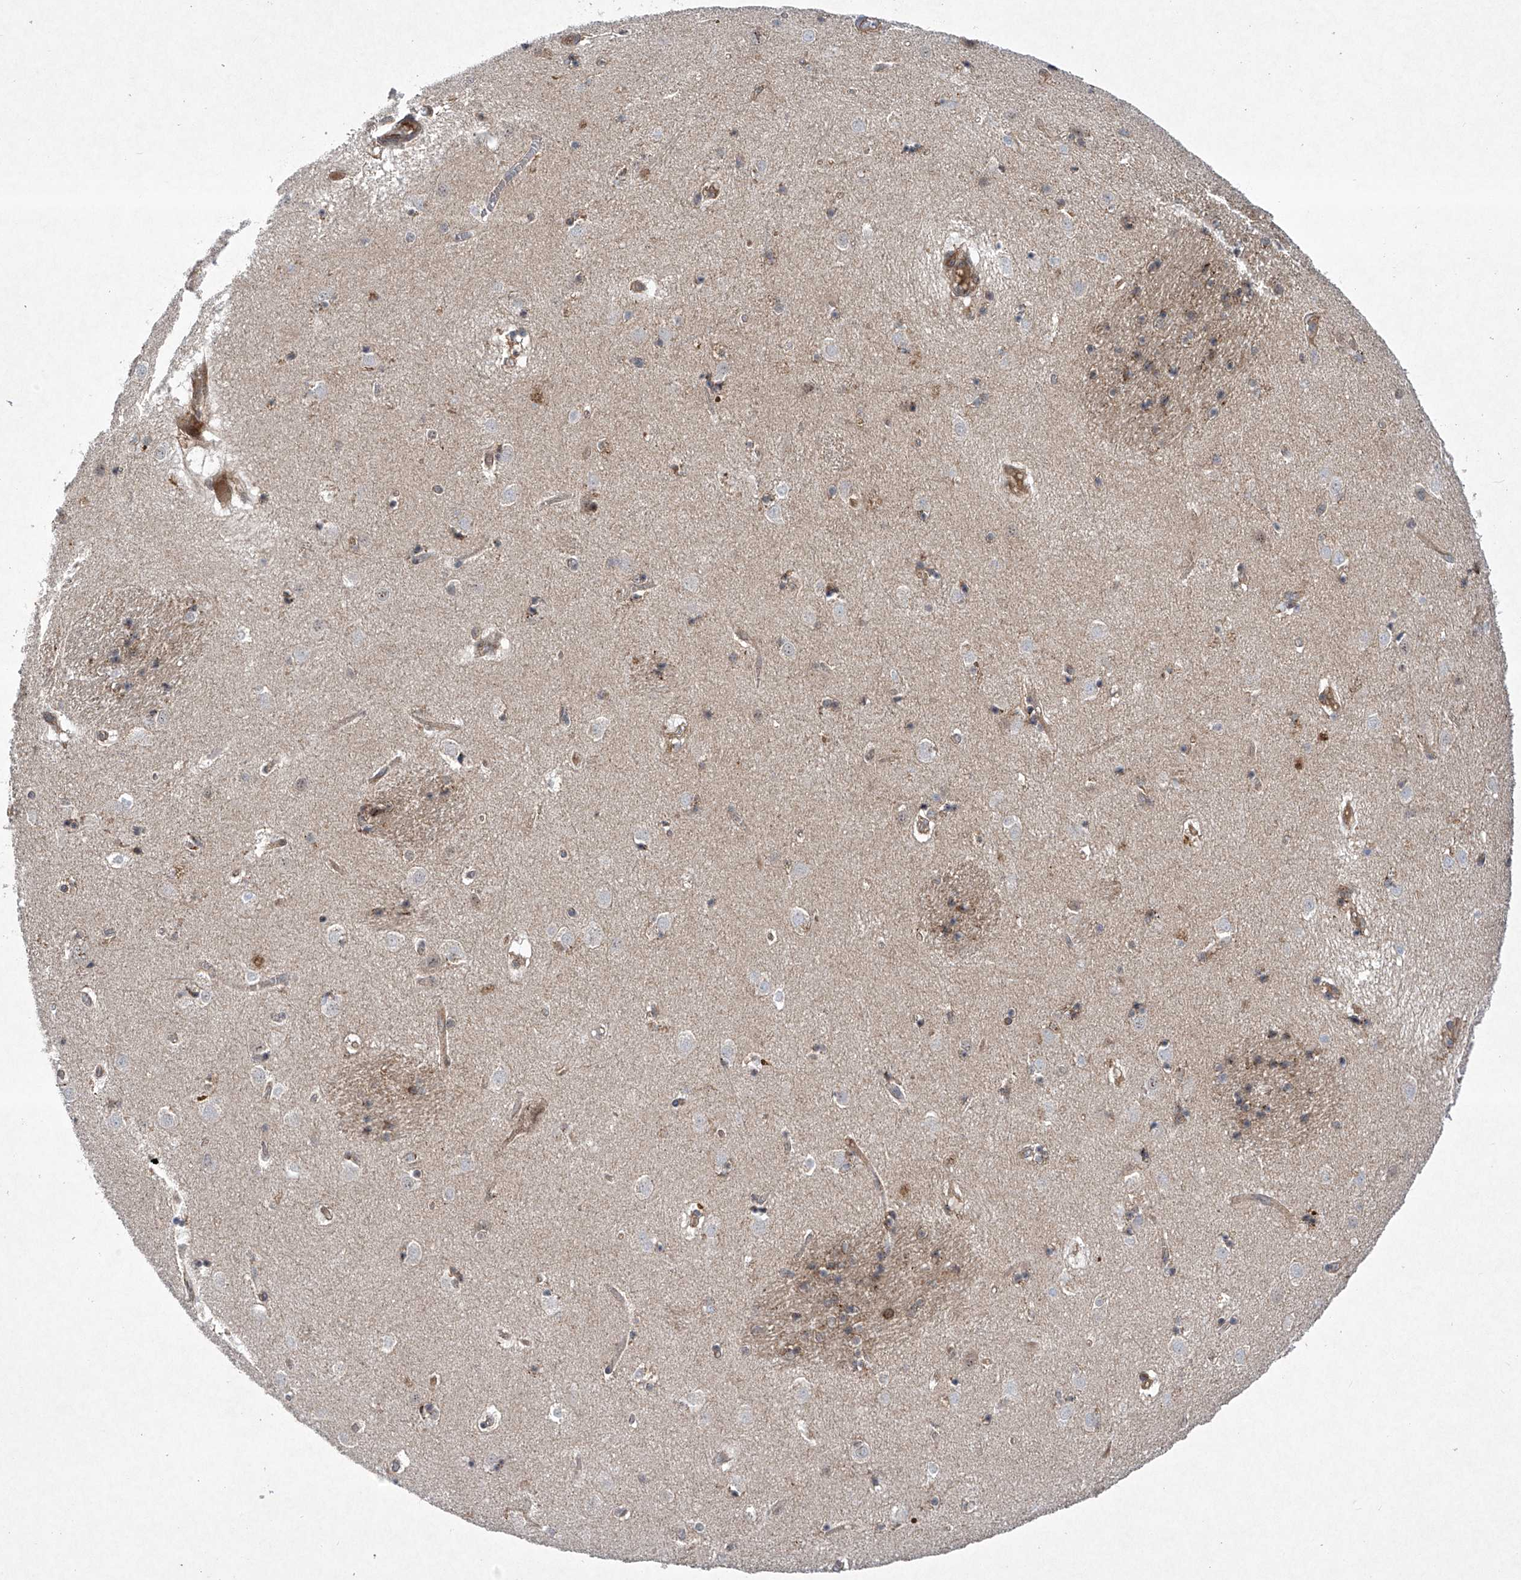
{"staining": {"intensity": "negative", "quantity": "none", "location": "none"}, "tissue": "caudate", "cell_type": "Glial cells", "image_type": "normal", "snomed": [{"axis": "morphology", "description": "Normal tissue, NOS"}, {"axis": "topography", "description": "Lateral ventricle wall"}], "caption": "IHC histopathology image of normal caudate stained for a protein (brown), which displays no positivity in glial cells.", "gene": "CISH", "patient": {"sex": "male", "age": 70}}